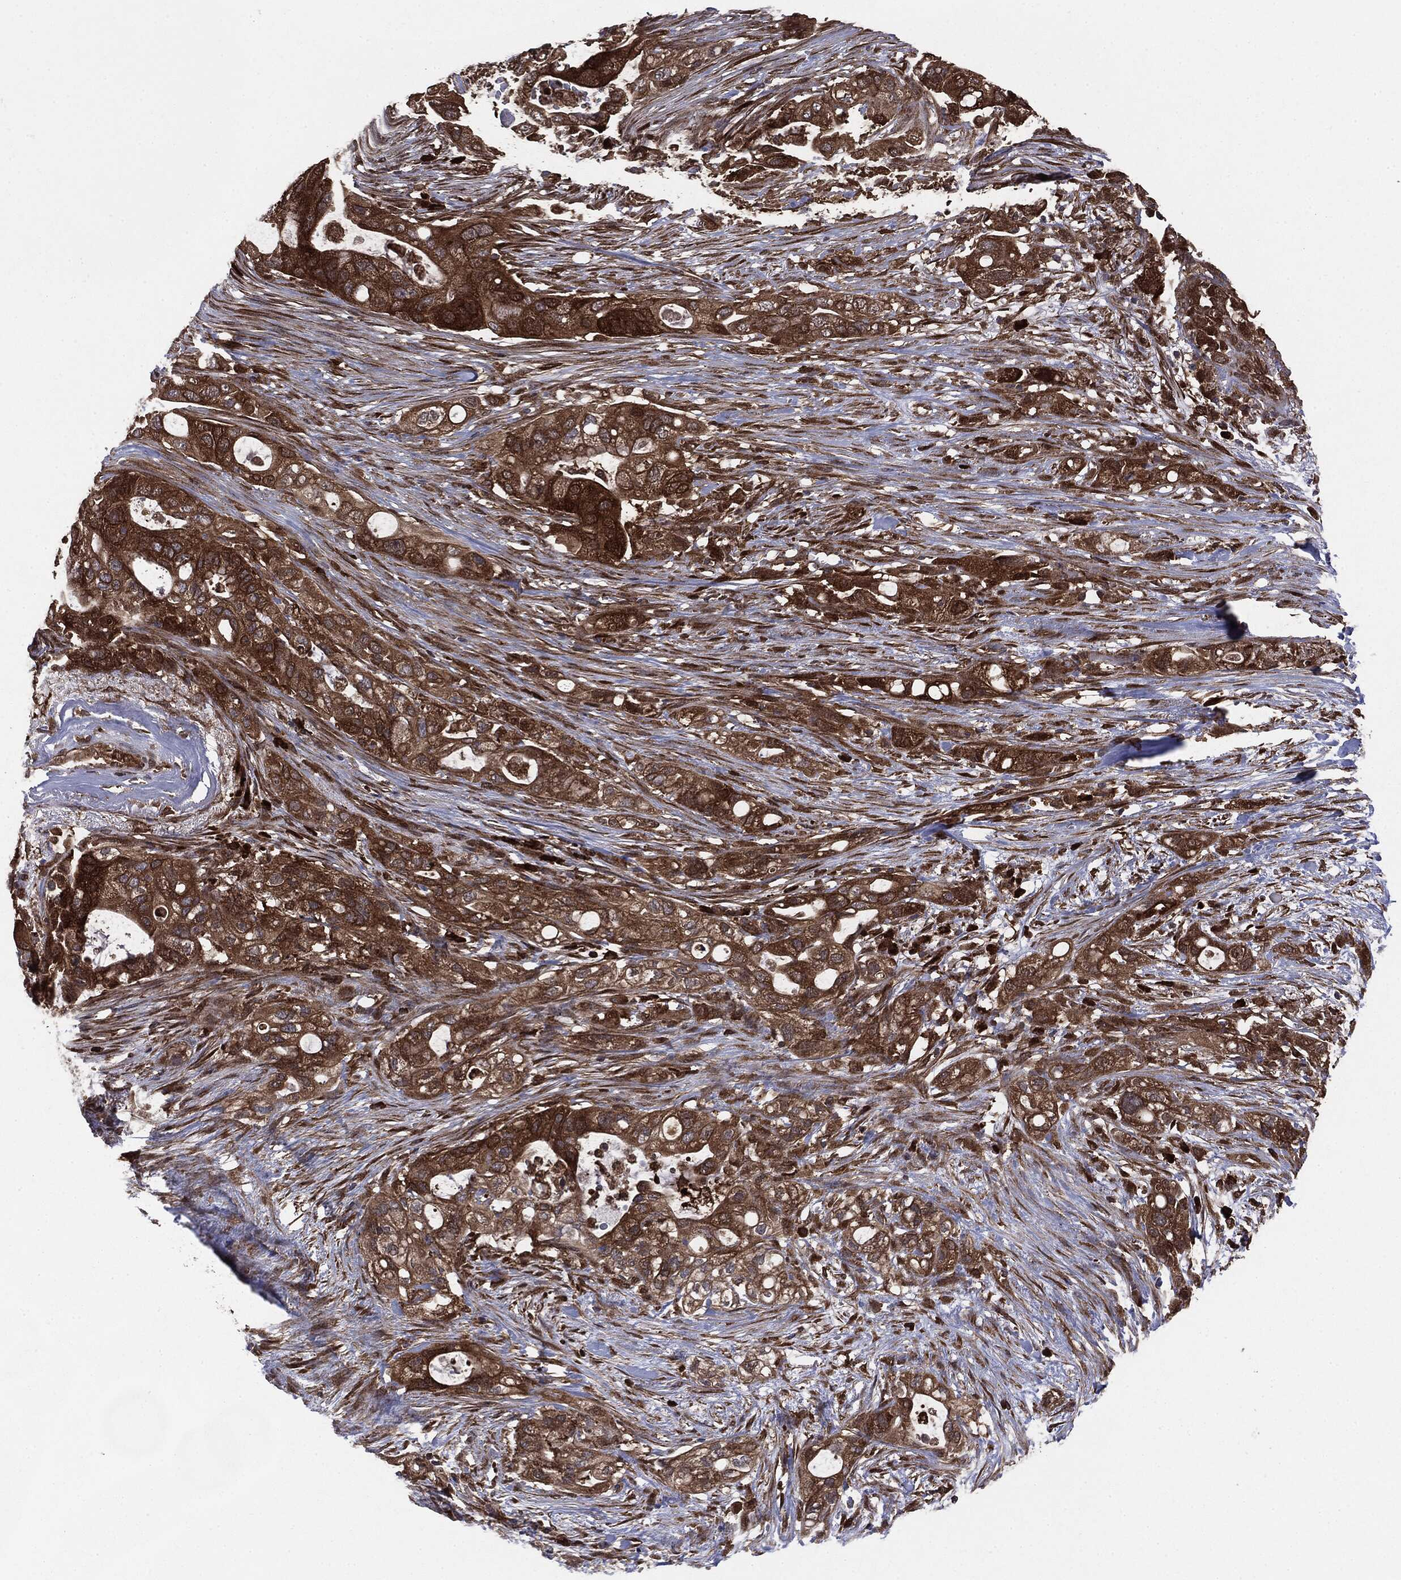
{"staining": {"intensity": "strong", "quantity": ">75%", "location": "cytoplasmic/membranous"}, "tissue": "pancreatic cancer", "cell_type": "Tumor cells", "image_type": "cancer", "snomed": [{"axis": "morphology", "description": "Adenocarcinoma, NOS"}, {"axis": "topography", "description": "Pancreas"}], "caption": "Pancreatic adenocarcinoma stained with a brown dye displays strong cytoplasmic/membranous positive staining in approximately >75% of tumor cells.", "gene": "NME1", "patient": {"sex": "female", "age": 72}}